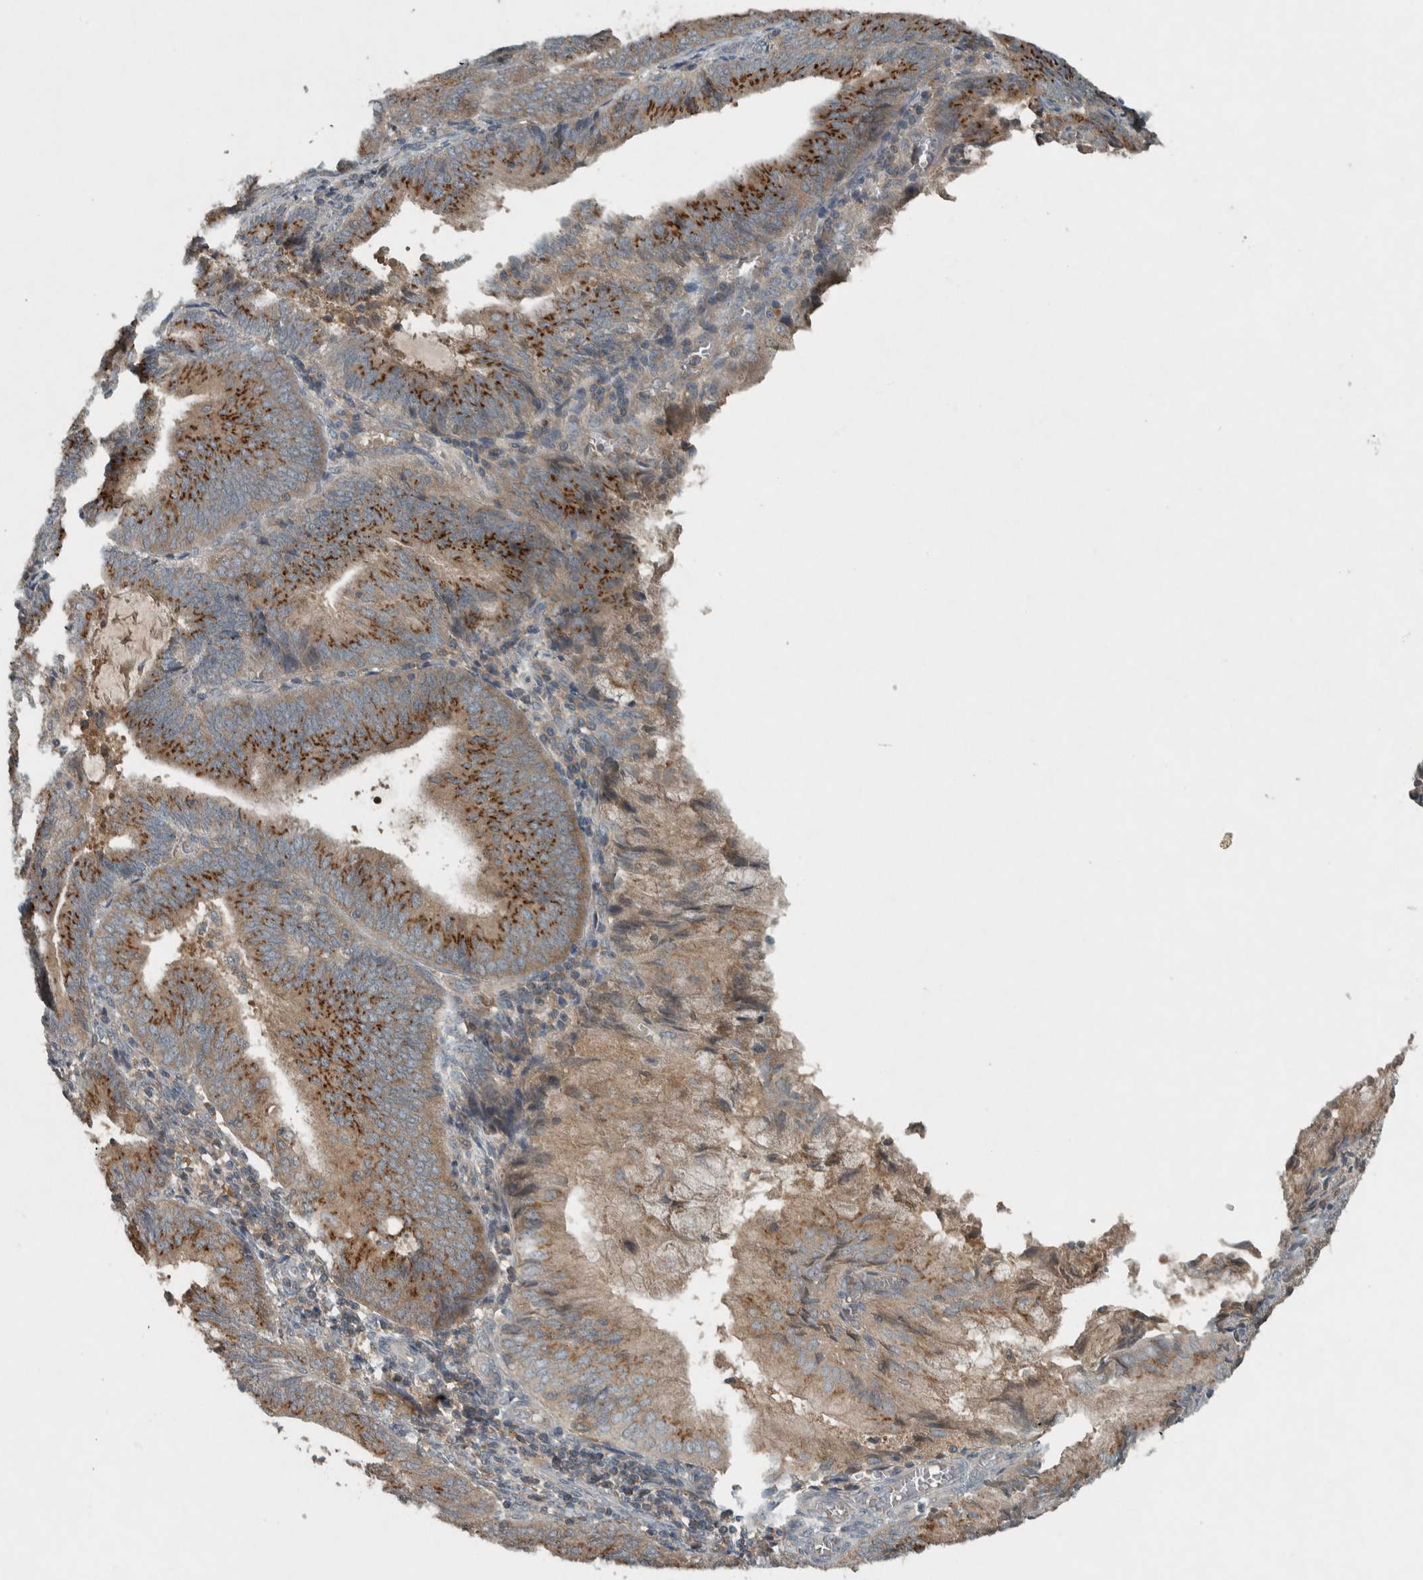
{"staining": {"intensity": "strong", "quantity": "25%-75%", "location": "cytoplasmic/membranous"}, "tissue": "endometrial cancer", "cell_type": "Tumor cells", "image_type": "cancer", "snomed": [{"axis": "morphology", "description": "Adenocarcinoma, NOS"}, {"axis": "topography", "description": "Endometrium"}], "caption": "The histopathology image reveals immunohistochemical staining of adenocarcinoma (endometrial). There is strong cytoplasmic/membranous staining is present in approximately 25%-75% of tumor cells.", "gene": "CLCN2", "patient": {"sex": "female", "age": 81}}